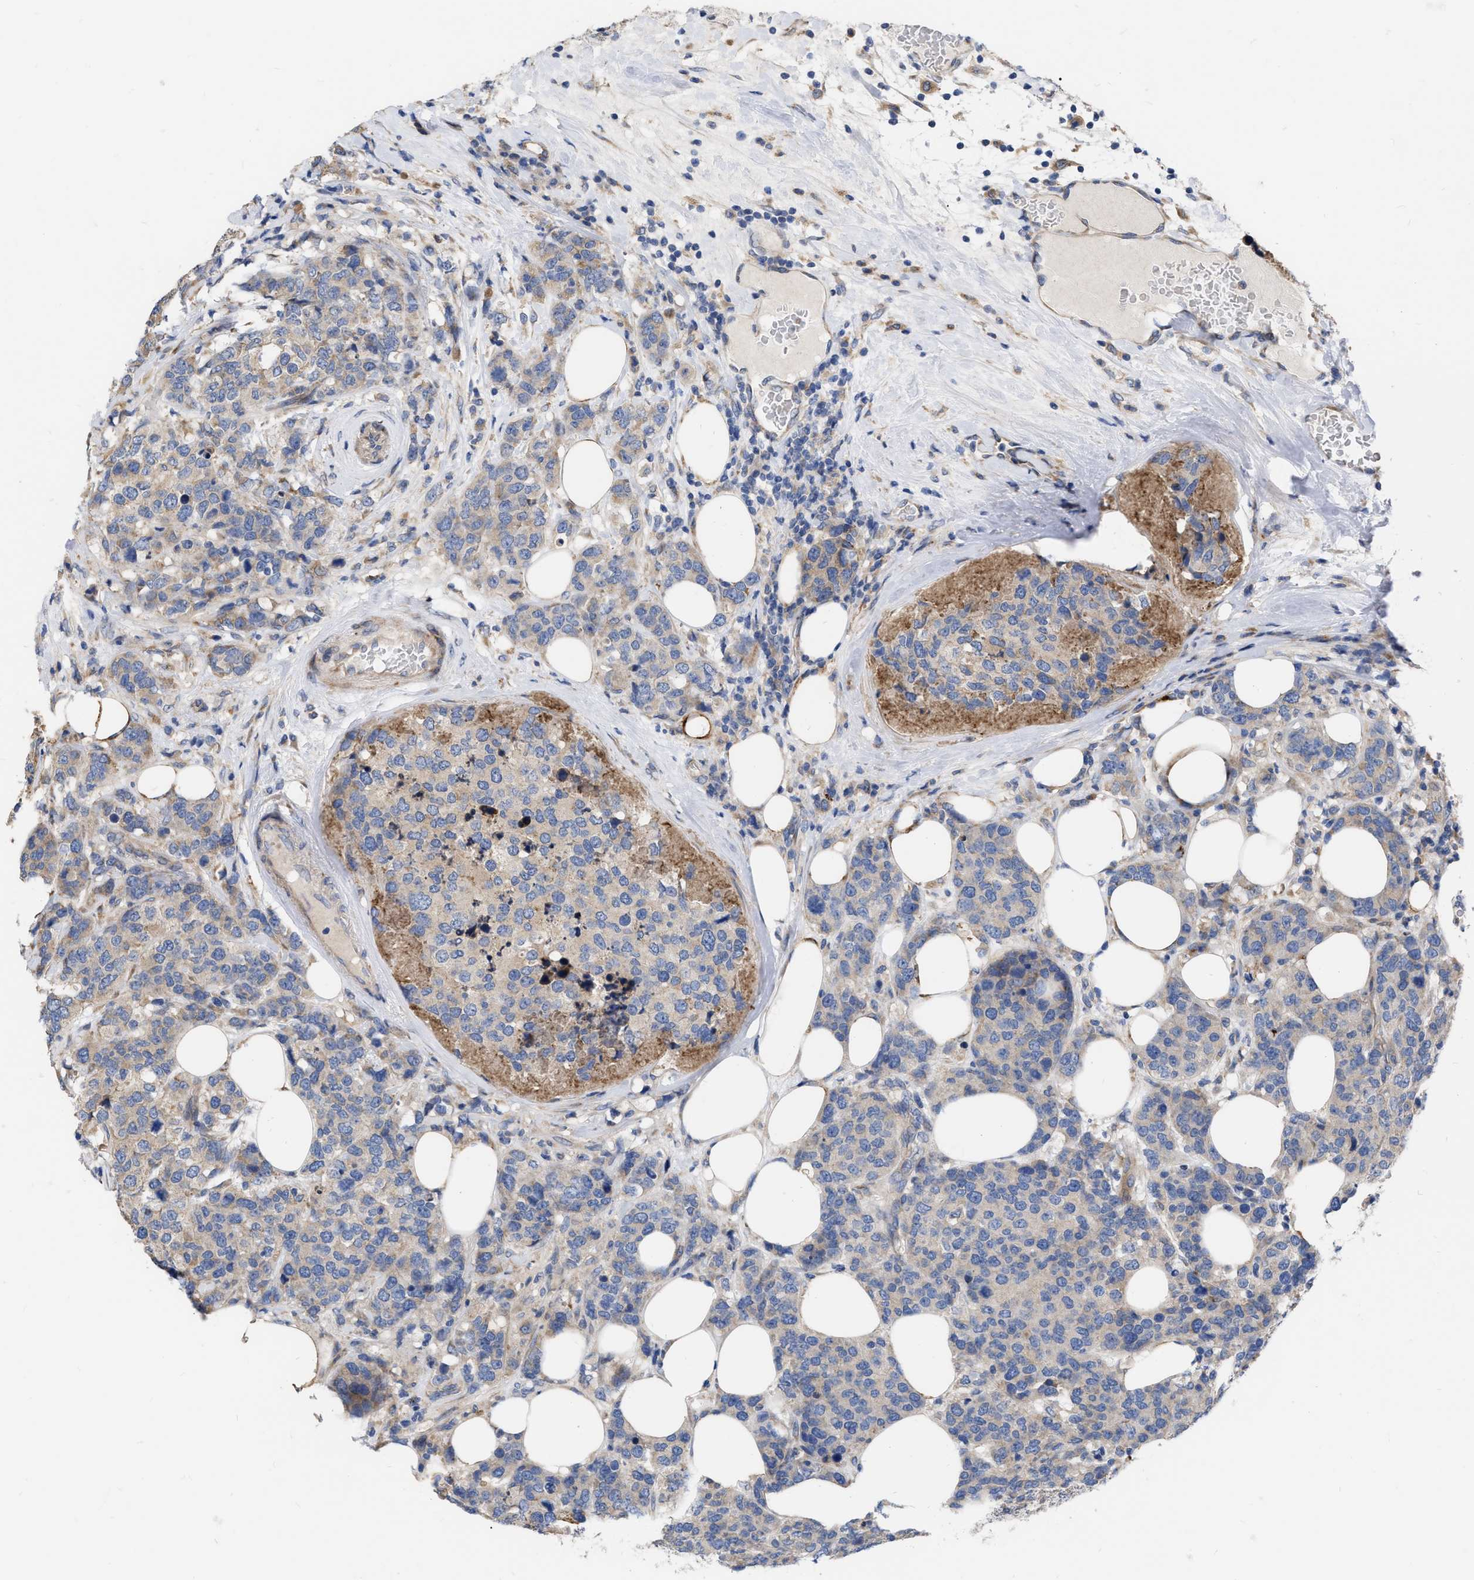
{"staining": {"intensity": "weak", "quantity": "<25%", "location": "cytoplasmic/membranous"}, "tissue": "breast cancer", "cell_type": "Tumor cells", "image_type": "cancer", "snomed": [{"axis": "morphology", "description": "Lobular carcinoma"}, {"axis": "topography", "description": "Breast"}], "caption": "This image is of breast lobular carcinoma stained with IHC to label a protein in brown with the nuclei are counter-stained blue. There is no staining in tumor cells. (Stains: DAB IHC with hematoxylin counter stain, Microscopy: brightfield microscopy at high magnification).", "gene": "MLST8", "patient": {"sex": "female", "age": 59}}